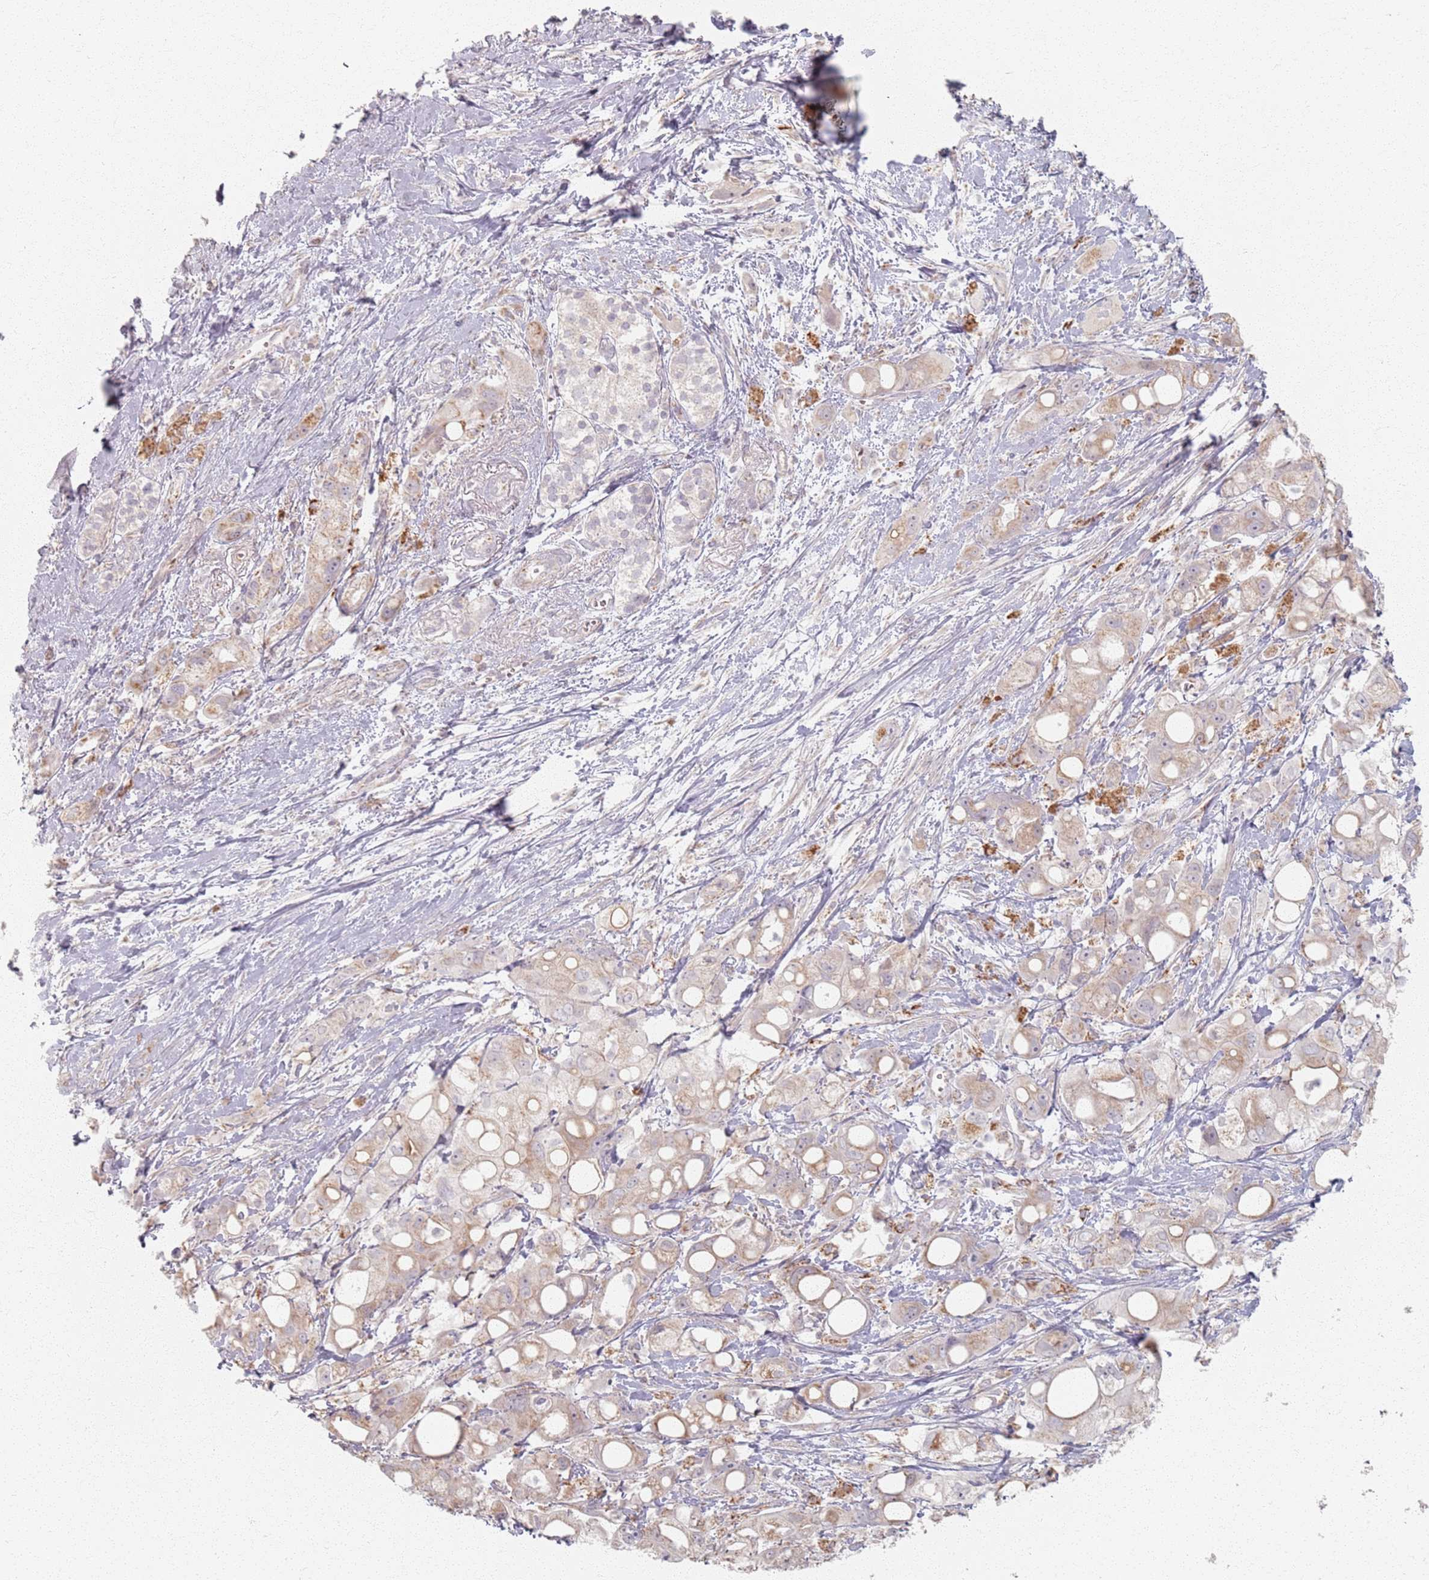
{"staining": {"intensity": "weak", "quantity": ">75%", "location": "cytoplasmic/membranous"}, "tissue": "pancreatic cancer", "cell_type": "Tumor cells", "image_type": "cancer", "snomed": [{"axis": "morphology", "description": "Adenocarcinoma, NOS"}, {"axis": "topography", "description": "Pancreas"}], "caption": "An immunohistochemistry (IHC) micrograph of neoplastic tissue is shown. Protein staining in brown shows weak cytoplasmic/membranous positivity in adenocarcinoma (pancreatic) within tumor cells.", "gene": "PKD2L2", "patient": {"sex": "male", "age": 68}}